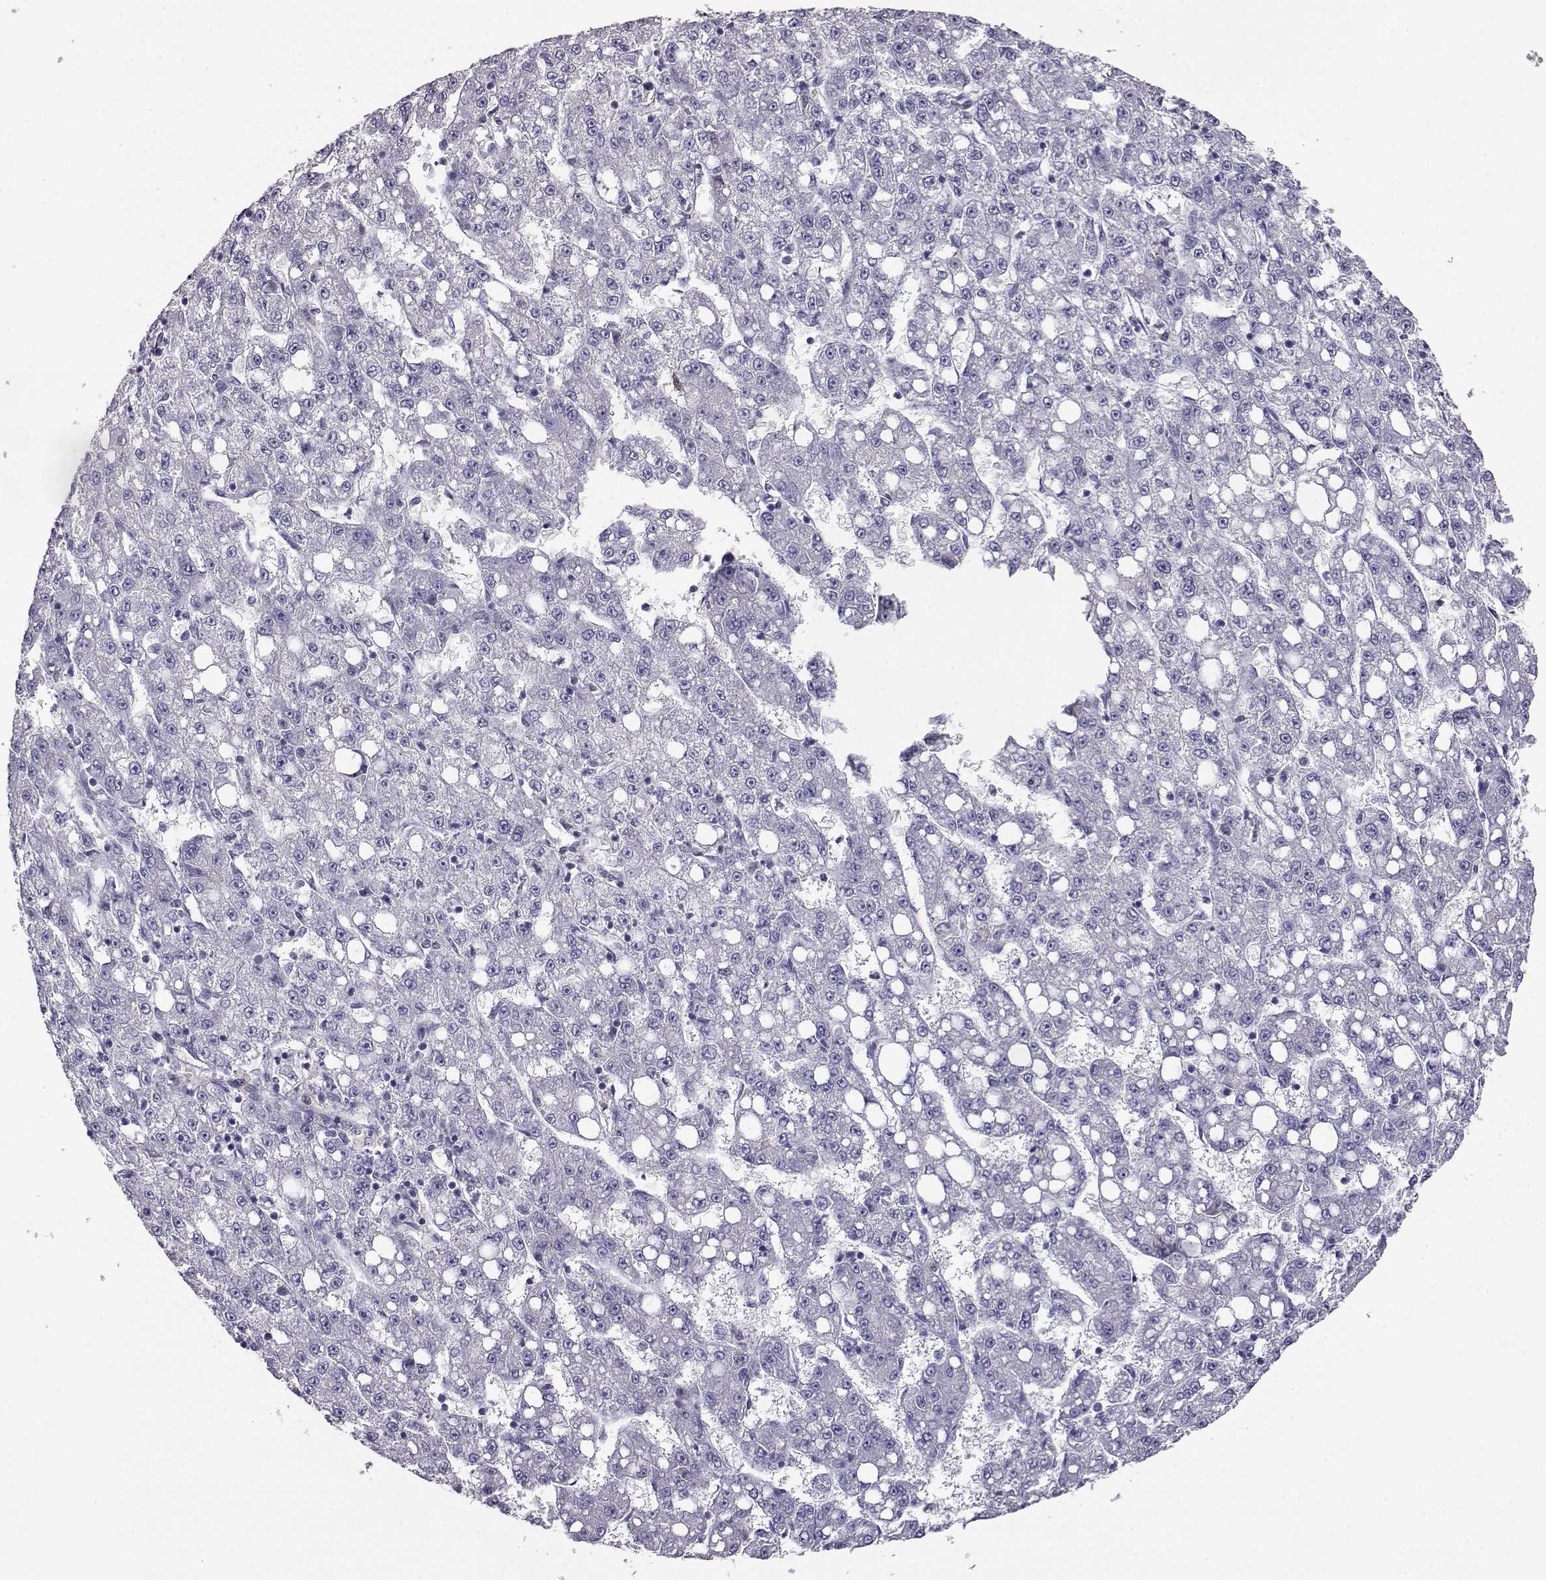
{"staining": {"intensity": "negative", "quantity": "none", "location": "none"}, "tissue": "liver cancer", "cell_type": "Tumor cells", "image_type": "cancer", "snomed": [{"axis": "morphology", "description": "Carcinoma, Hepatocellular, NOS"}, {"axis": "topography", "description": "Liver"}], "caption": "IHC of hepatocellular carcinoma (liver) displays no staining in tumor cells.", "gene": "AKR1B1", "patient": {"sex": "female", "age": 65}}